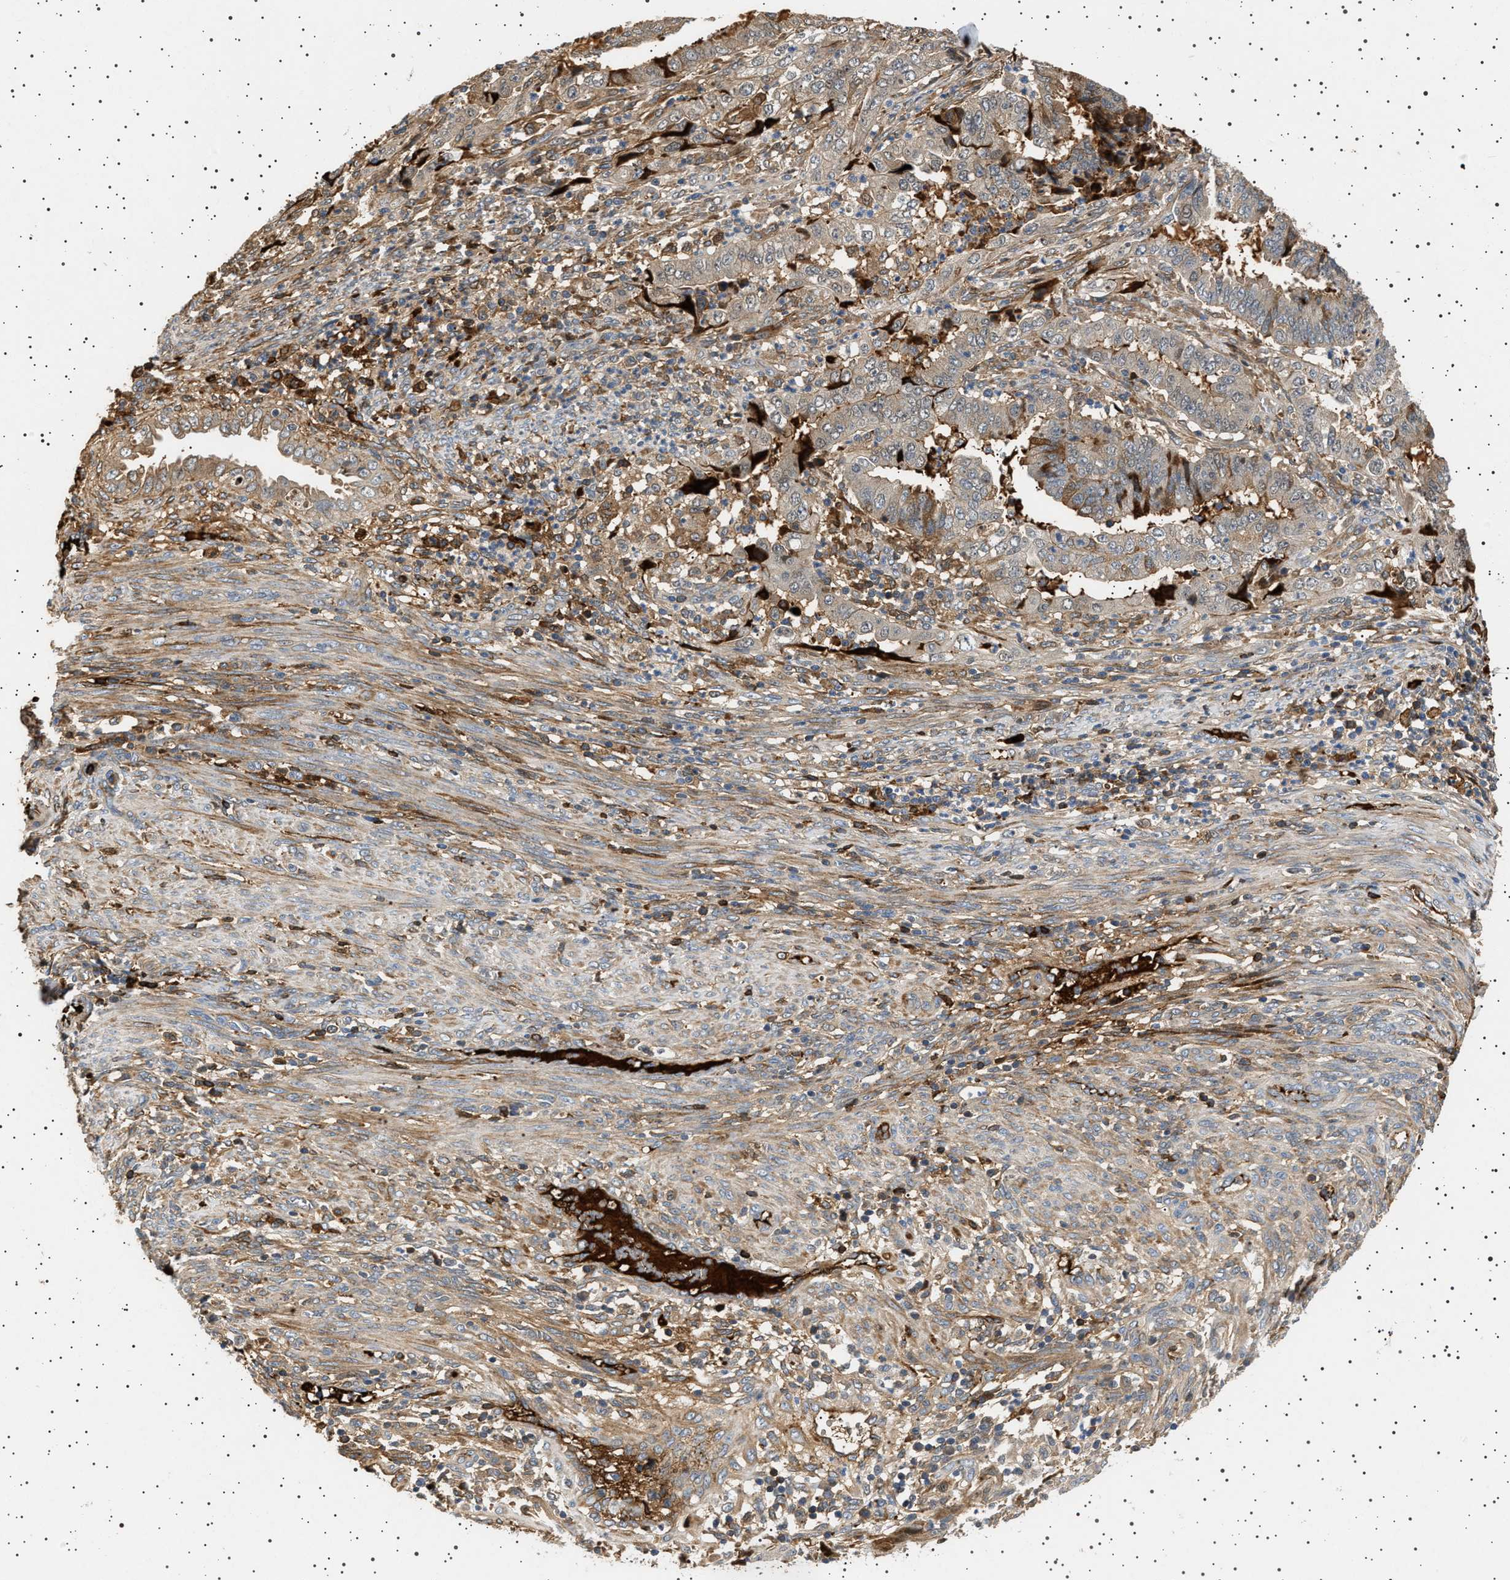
{"staining": {"intensity": "weak", "quantity": "<25%", "location": "cytoplasmic/membranous"}, "tissue": "endometrial cancer", "cell_type": "Tumor cells", "image_type": "cancer", "snomed": [{"axis": "morphology", "description": "Adenocarcinoma, NOS"}, {"axis": "topography", "description": "Endometrium"}], "caption": "Immunohistochemistry (IHC) histopathology image of neoplastic tissue: human endometrial adenocarcinoma stained with DAB (3,3'-diaminobenzidine) exhibits no significant protein expression in tumor cells.", "gene": "FICD", "patient": {"sex": "female", "age": 51}}